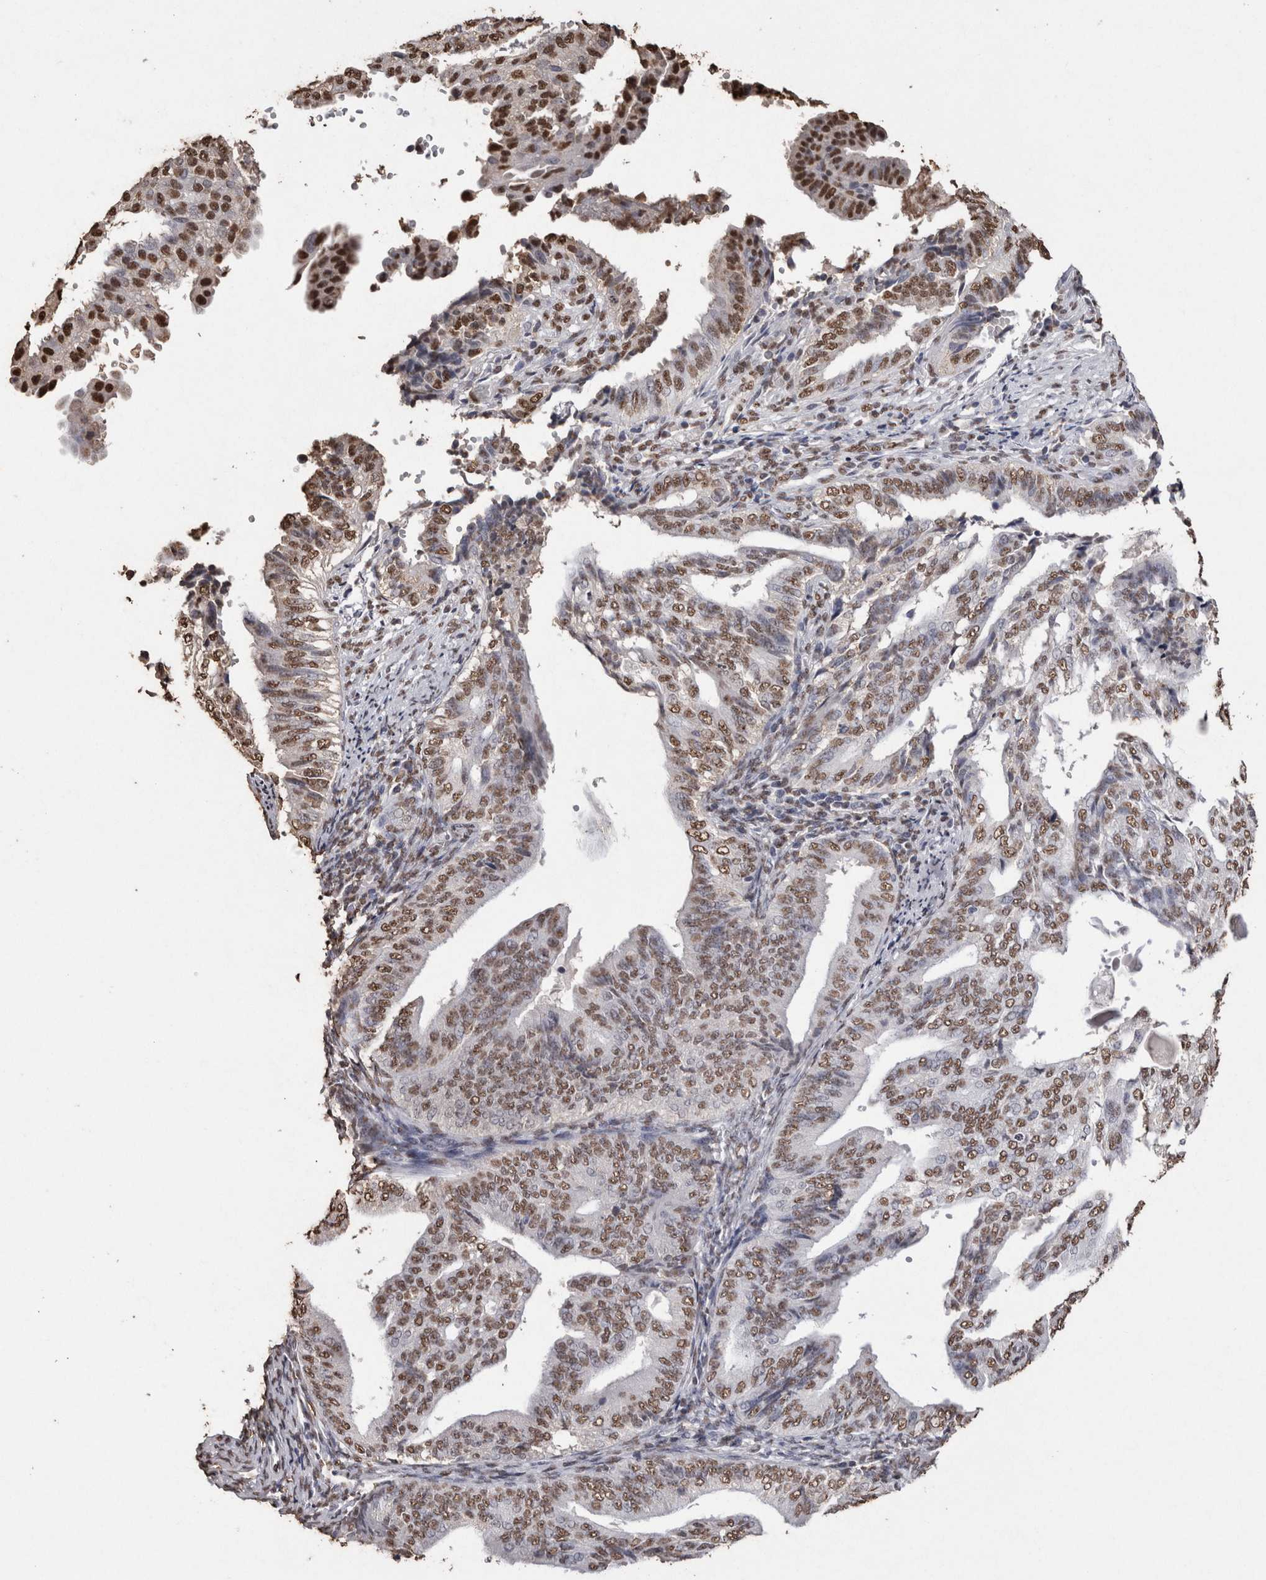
{"staining": {"intensity": "moderate", "quantity": ">75%", "location": "nuclear"}, "tissue": "endometrial cancer", "cell_type": "Tumor cells", "image_type": "cancer", "snomed": [{"axis": "morphology", "description": "Adenocarcinoma, NOS"}, {"axis": "topography", "description": "Endometrium"}], "caption": "A medium amount of moderate nuclear staining is present in about >75% of tumor cells in endometrial adenocarcinoma tissue.", "gene": "NTHL1", "patient": {"sex": "female", "age": 58}}